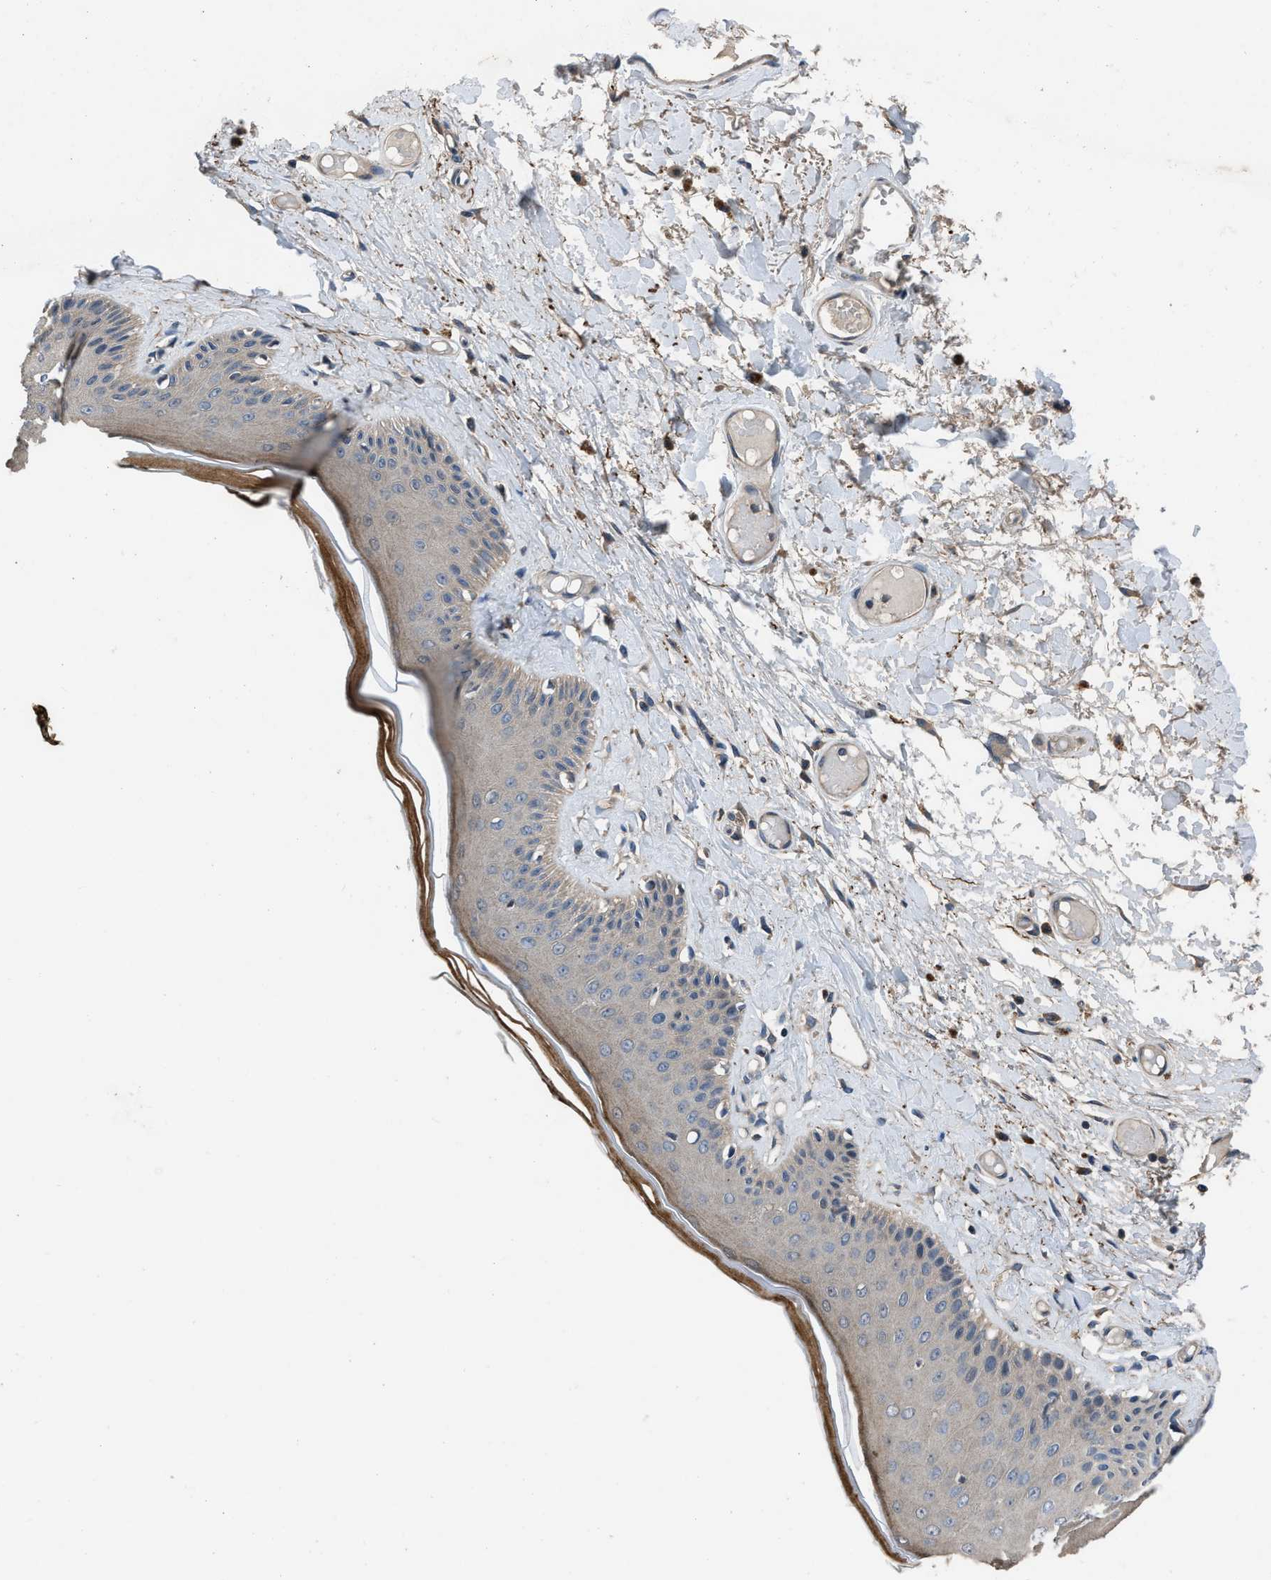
{"staining": {"intensity": "moderate", "quantity": "25%-75%", "location": "cytoplasmic/membranous"}, "tissue": "skin", "cell_type": "Epidermal cells", "image_type": "normal", "snomed": [{"axis": "morphology", "description": "Normal tissue, NOS"}, {"axis": "topography", "description": "Vulva"}], "caption": "This photomicrograph displays IHC staining of normal human skin, with medium moderate cytoplasmic/membranous positivity in about 25%-75% of epidermal cells.", "gene": "USP25", "patient": {"sex": "female", "age": 73}}